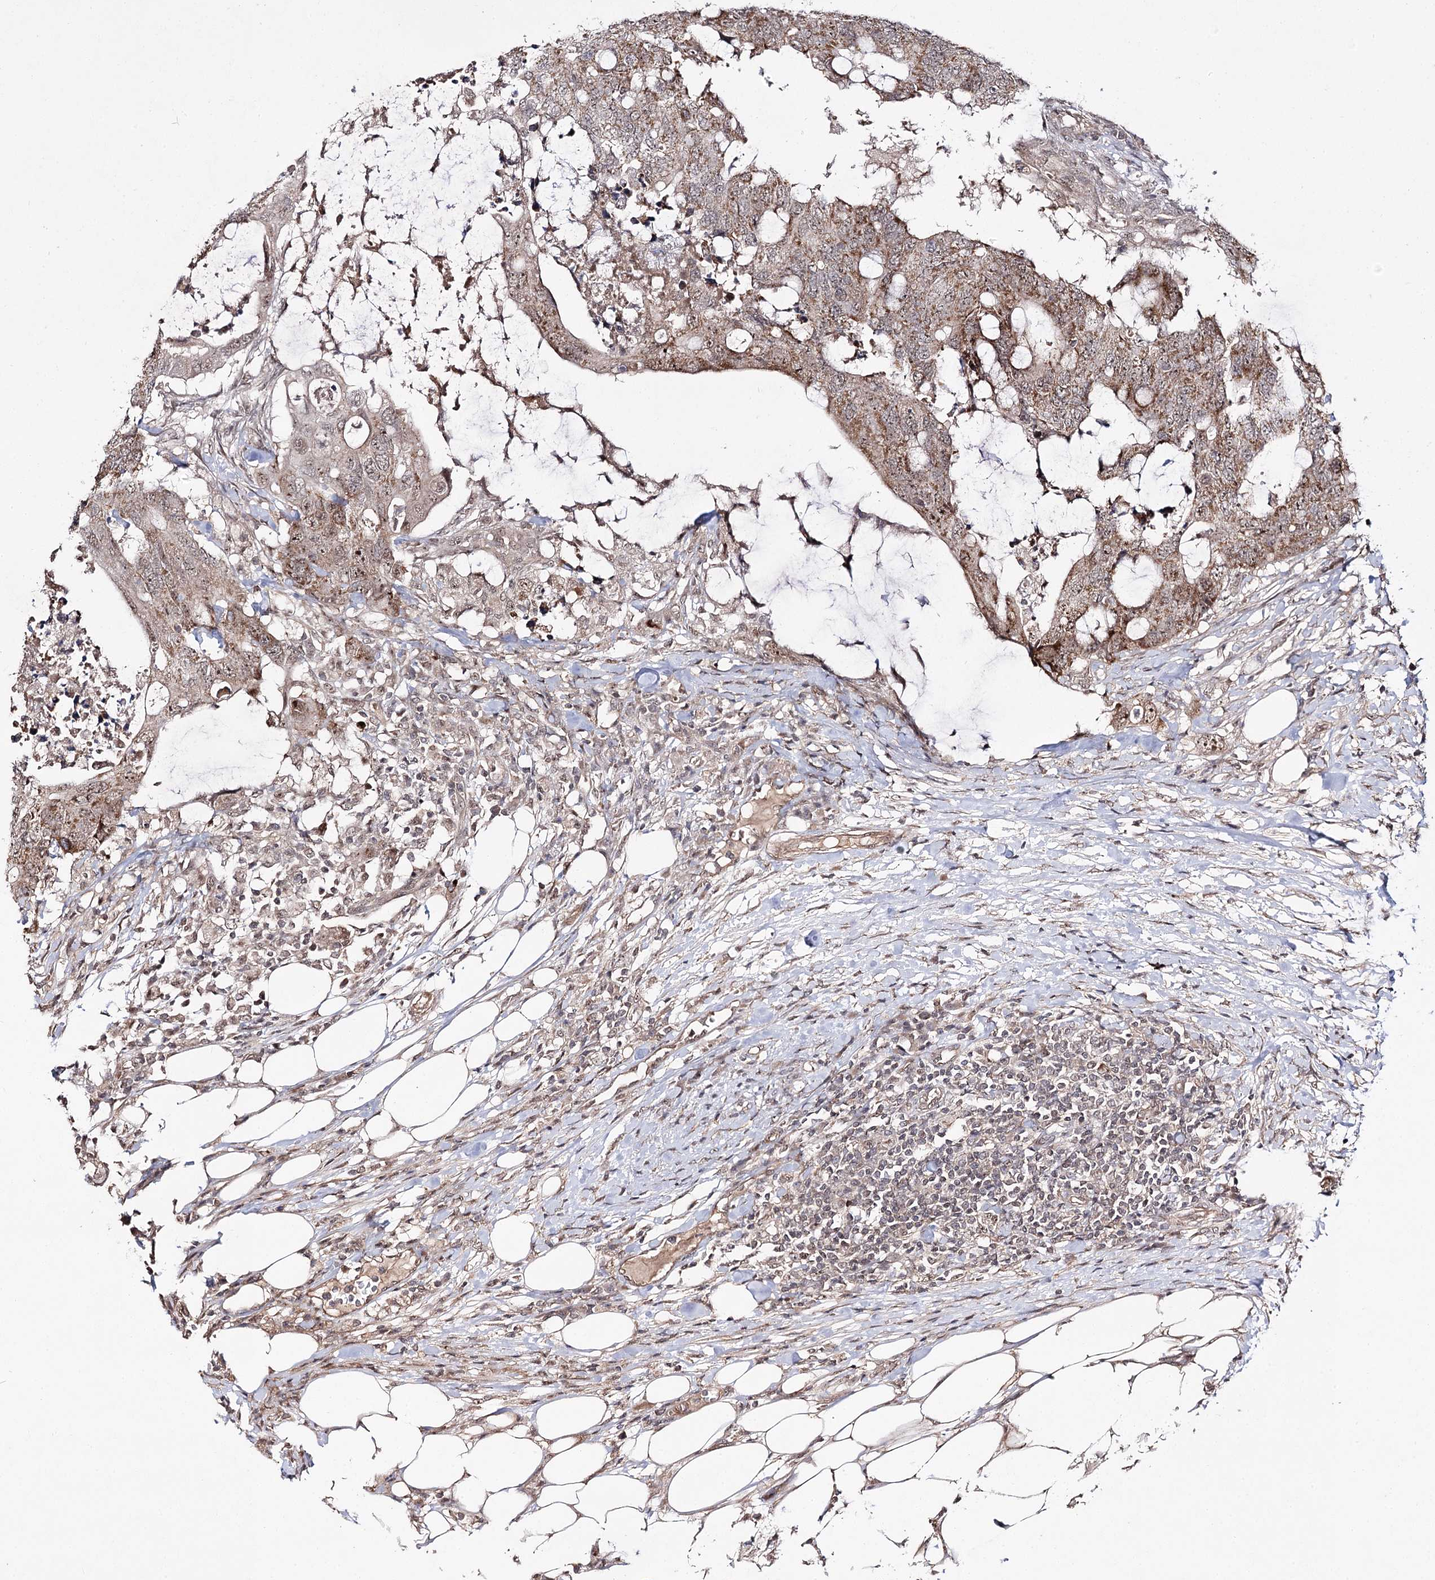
{"staining": {"intensity": "moderate", "quantity": ">75%", "location": "cytoplasmic/membranous,nuclear"}, "tissue": "colorectal cancer", "cell_type": "Tumor cells", "image_type": "cancer", "snomed": [{"axis": "morphology", "description": "Adenocarcinoma, NOS"}, {"axis": "topography", "description": "Colon"}], "caption": "Brown immunohistochemical staining in colorectal cancer (adenocarcinoma) exhibits moderate cytoplasmic/membranous and nuclear staining in approximately >75% of tumor cells.", "gene": "RRP9", "patient": {"sex": "male", "age": 71}}